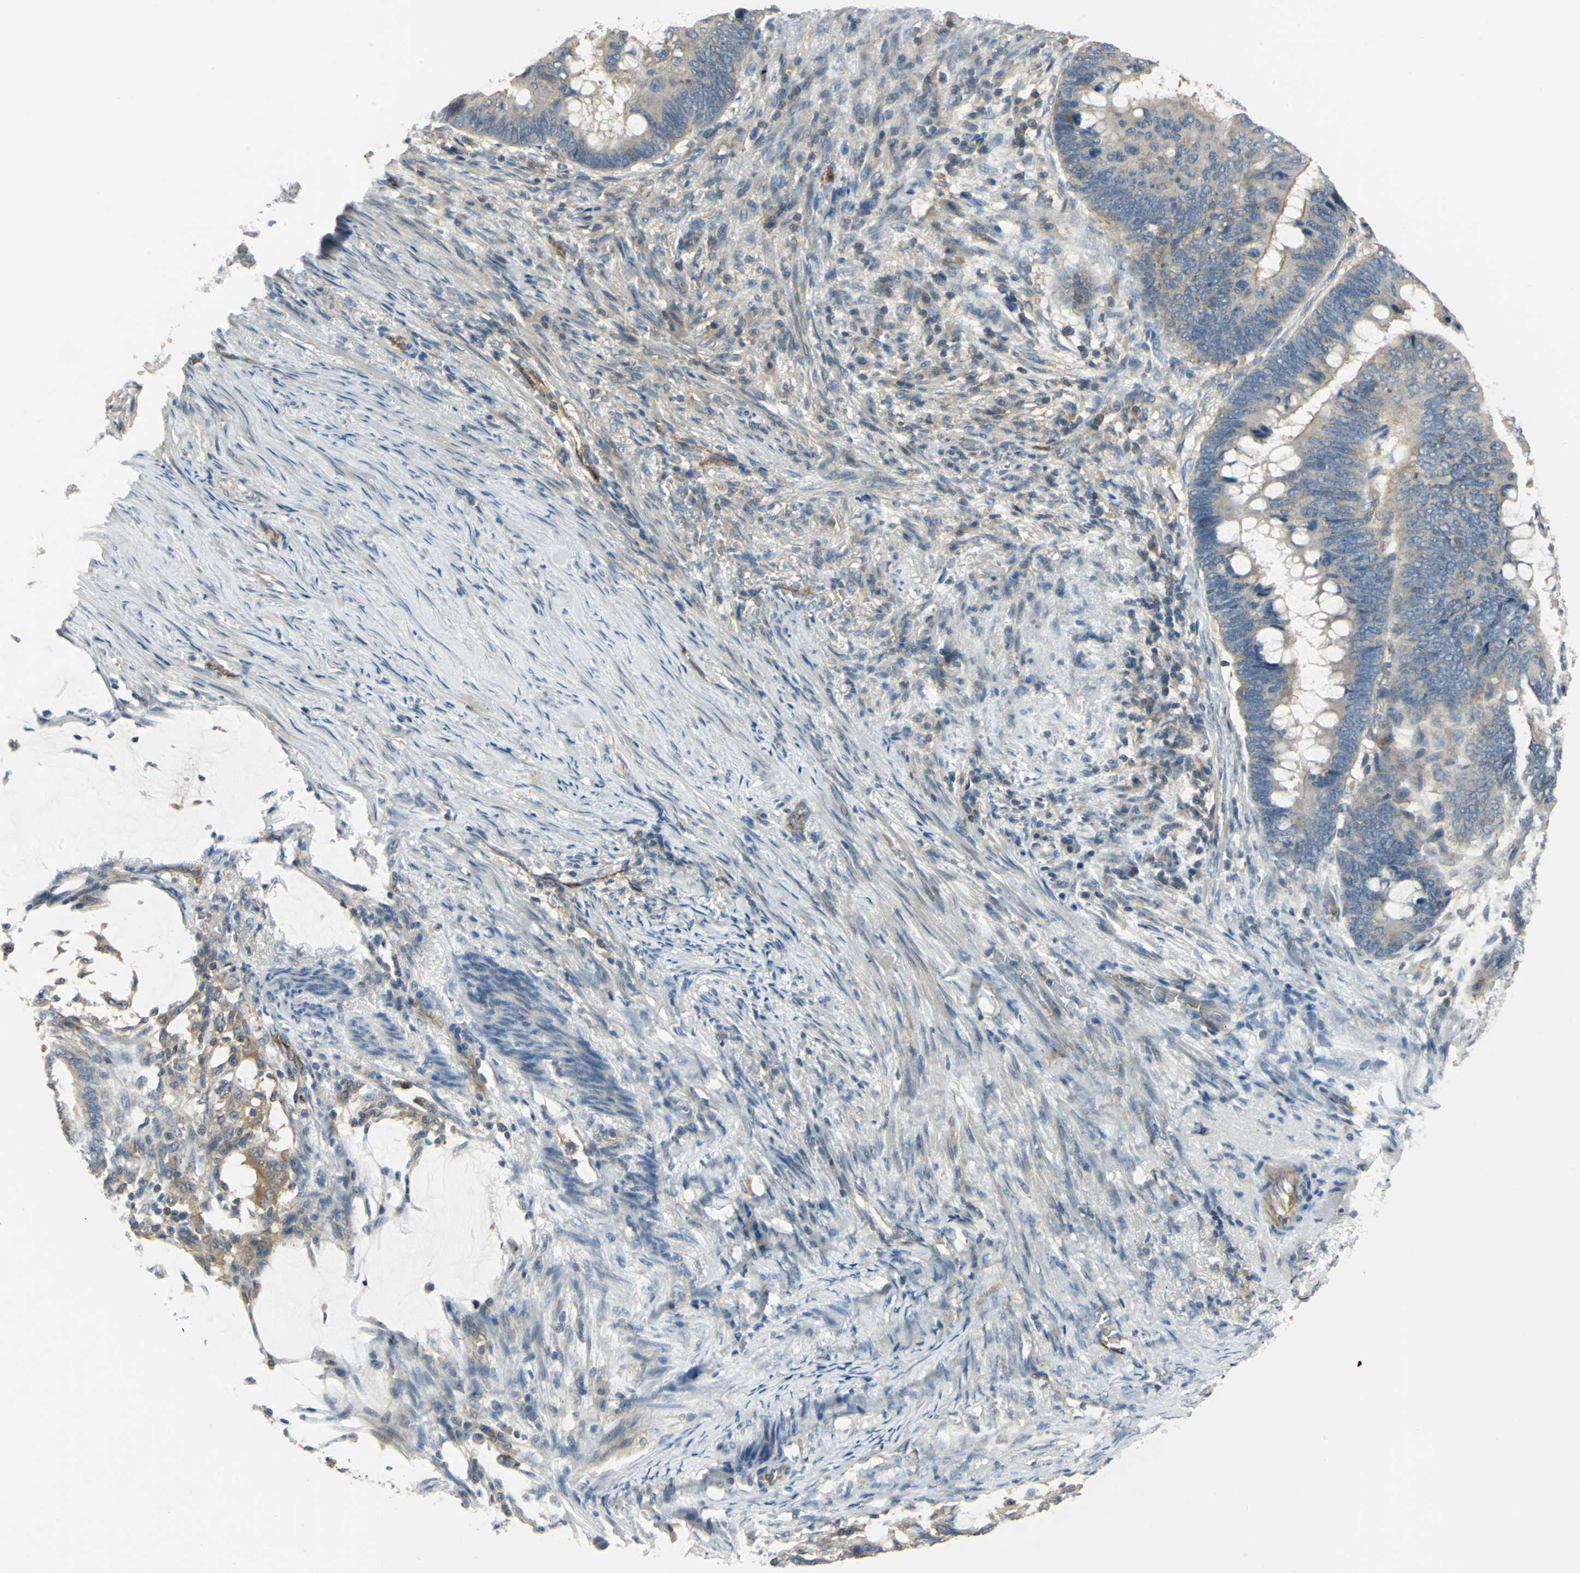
{"staining": {"intensity": "moderate", "quantity": "25%-75%", "location": "cytoplasmic/membranous"}, "tissue": "colorectal cancer", "cell_type": "Tumor cells", "image_type": "cancer", "snomed": [{"axis": "morphology", "description": "Normal tissue, NOS"}, {"axis": "morphology", "description": "Adenocarcinoma, NOS"}, {"axis": "topography", "description": "Rectum"}, {"axis": "topography", "description": "Peripheral nerve tissue"}], "caption": "A brown stain shows moderate cytoplasmic/membranous staining of a protein in human colorectal cancer tumor cells.", "gene": "RAPGEF1", "patient": {"sex": "male", "age": 92}}